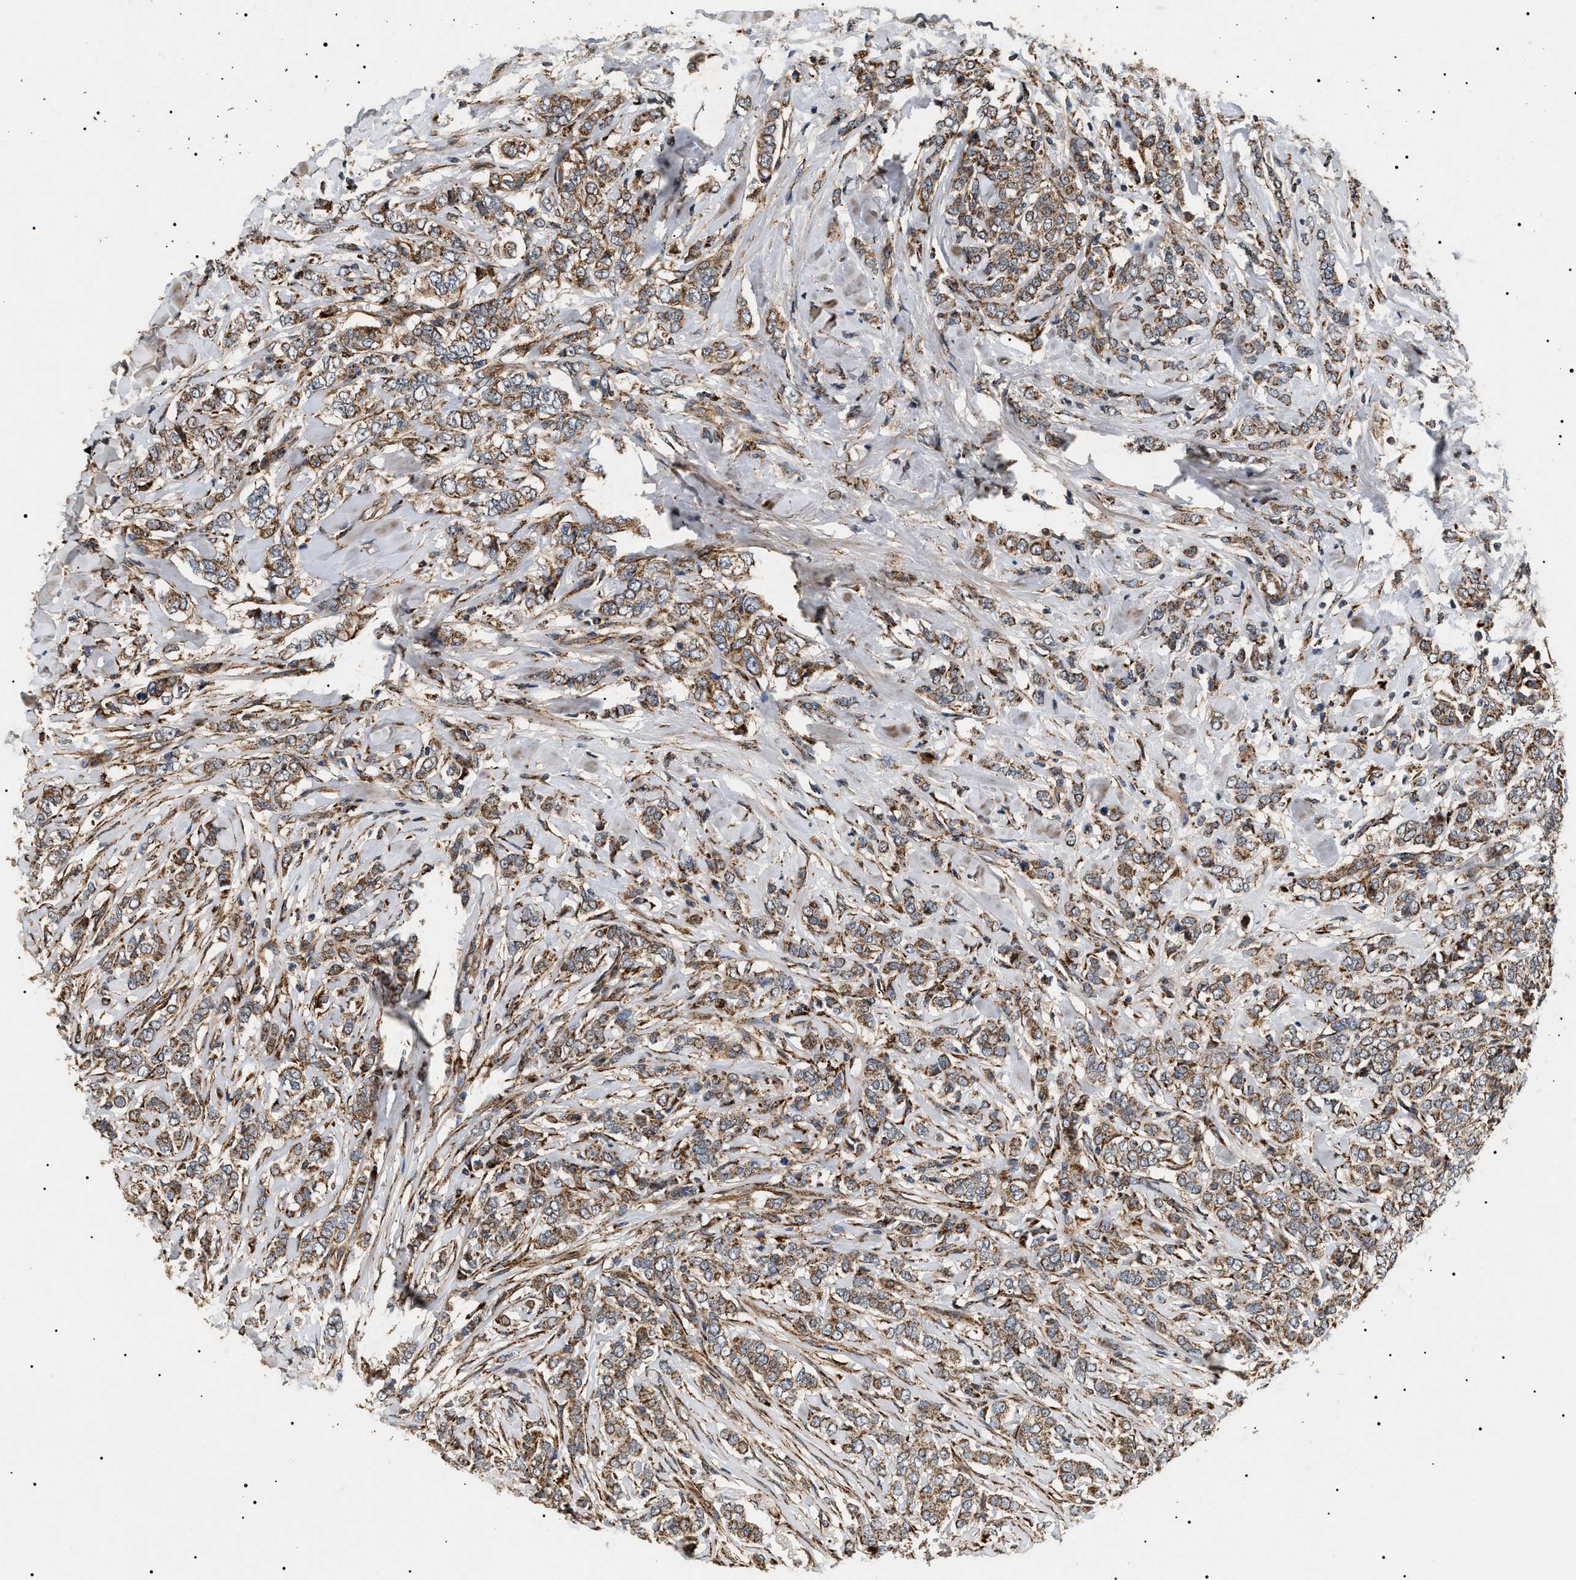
{"staining": {"intensity": "moderate", "quantity": ">75%", "location": "cytoplasmic/membranous"}, "tissue": "breast cancer", "cell_type": "Tumor cells", "image_type": "cancer", "snomed": [{"axis": "morphology", "description": "Lobular carcinoma"}, {"axis": "topography", "description": "Skin"}, {"axis": "topography", "description": "Breast"}], "caption": "Human breast cancer (lobular carcinoma) stained for a protein (brown) shows moderate cytoplasmic/membranous positive positivity in about >75% of tumor cells.", "gene": "ZBTB26", "patient": {"sex": "female", "age": 46}}